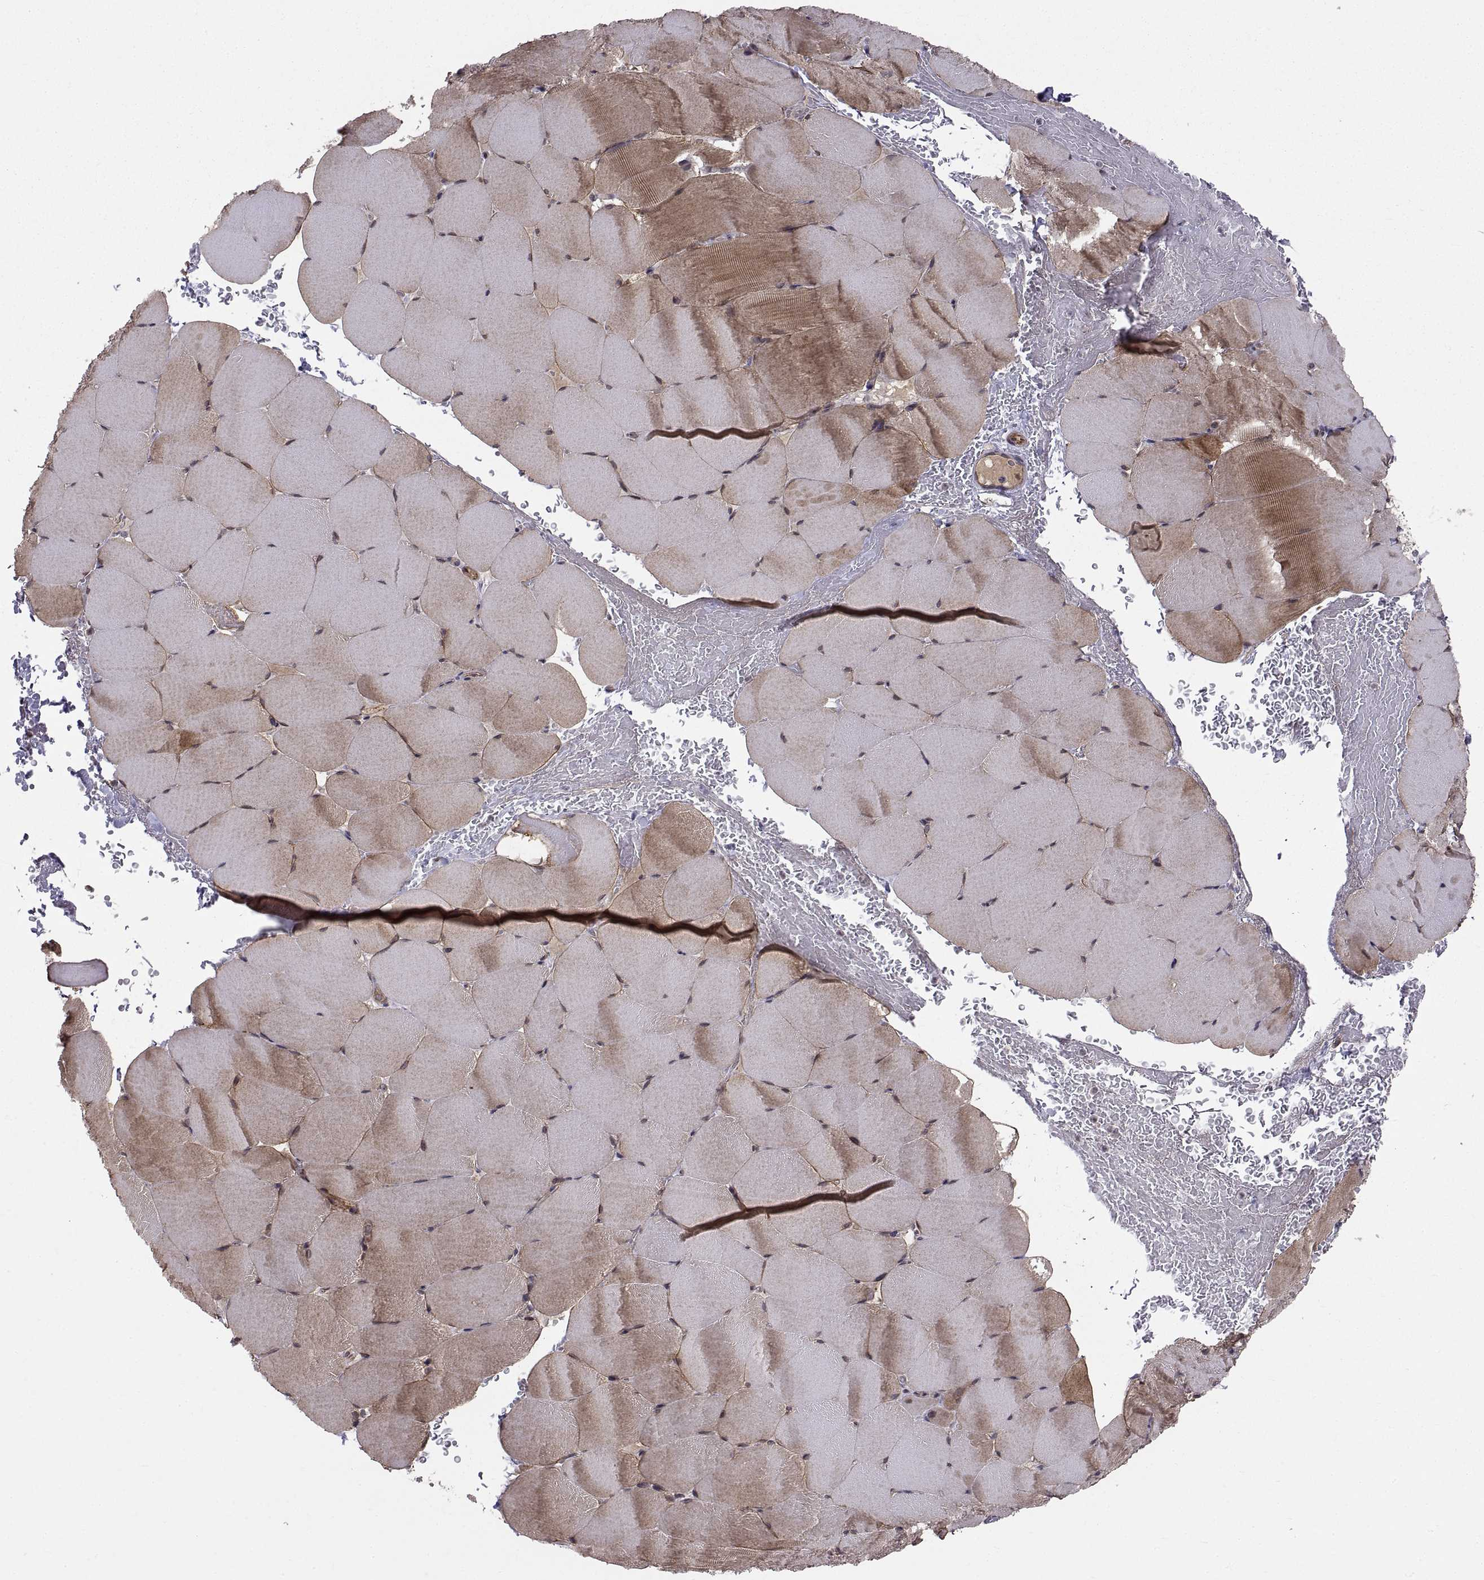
{"staining": {"intensity": "moderate", "quantity": "25%-75%", "location": "cytoplasmic/membranous"}, "tissue": "skeletal muscle", "cell_type": "Myocytes", "image_type": "normal", "snomed": [{"axis": "morphology", "description": "Normal tissue, NOS"}, {"axis": "topography", "description": "Skeletal muscle"}], "caption": "Moderate cytoplasmic/membranous expression is appreciated in about 25%-75% of myocytes in normal skeletal muscle. The protein of interest is shown in brown color, while the nuclei are stained blue.", "gene": "ABL2", "patient": {"sex": "female", "age": 37}}